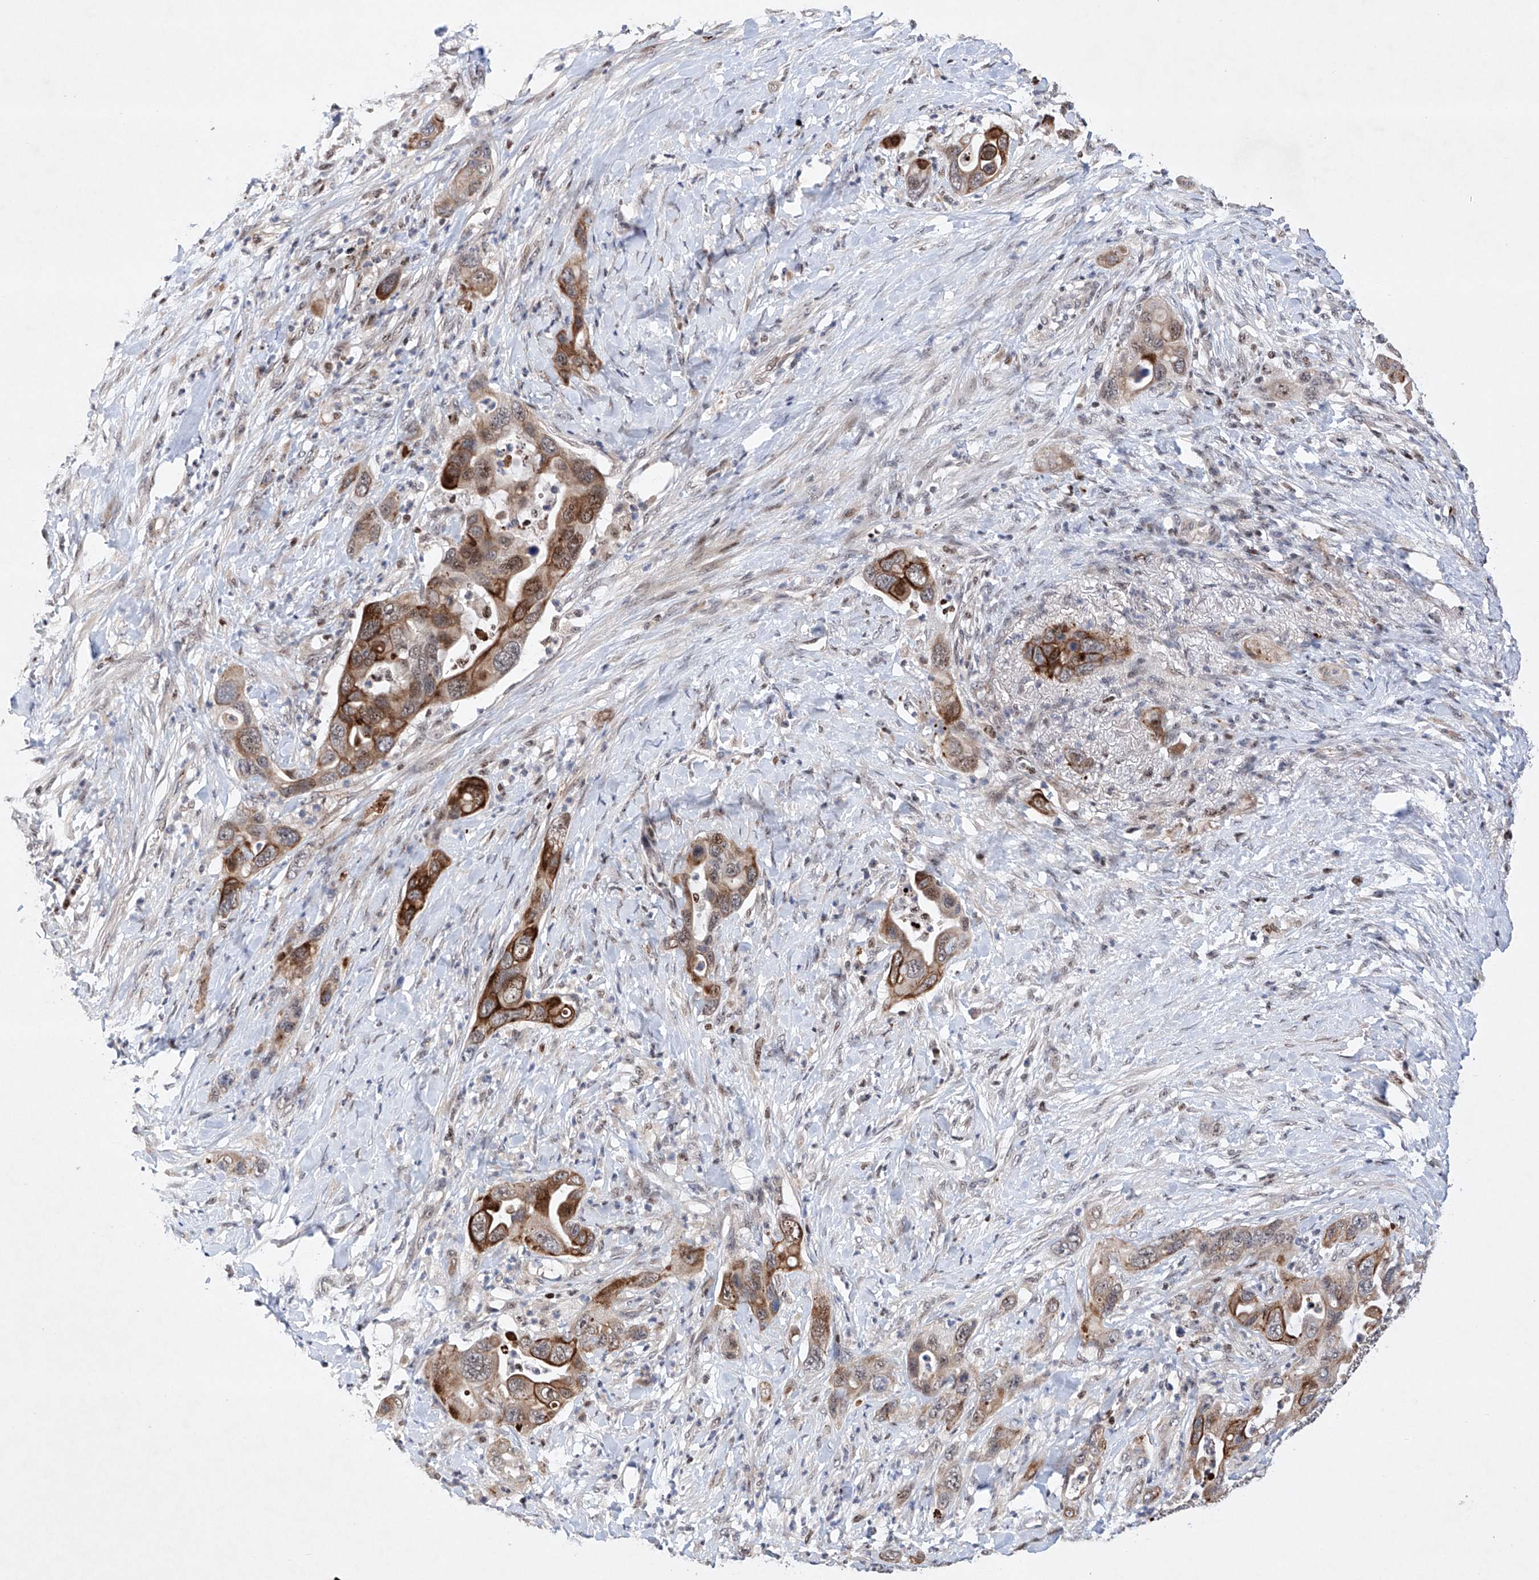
{"staining": {"intensity": "strong", "quantity": "25%-75%", "location": "cytoplasmic/membranous"}, "tissue": "pancreatic cancer", "cell_type": "Tumor cells", "image_type": "cancer", "snomed": [{"axis": "morphology", "description": "Adenocarcinoma, NOS"}, {"axis": "topography", "description": "Pancreas"}], "caption": "Immunohistochemical staining of pancreatic cancer demonstrates strong cytoplasmic/membranous protein expression in about 25%-75% of tumor cells.", "gene": "AFG1L", "patient": {"sex": "female", "age": 71}}